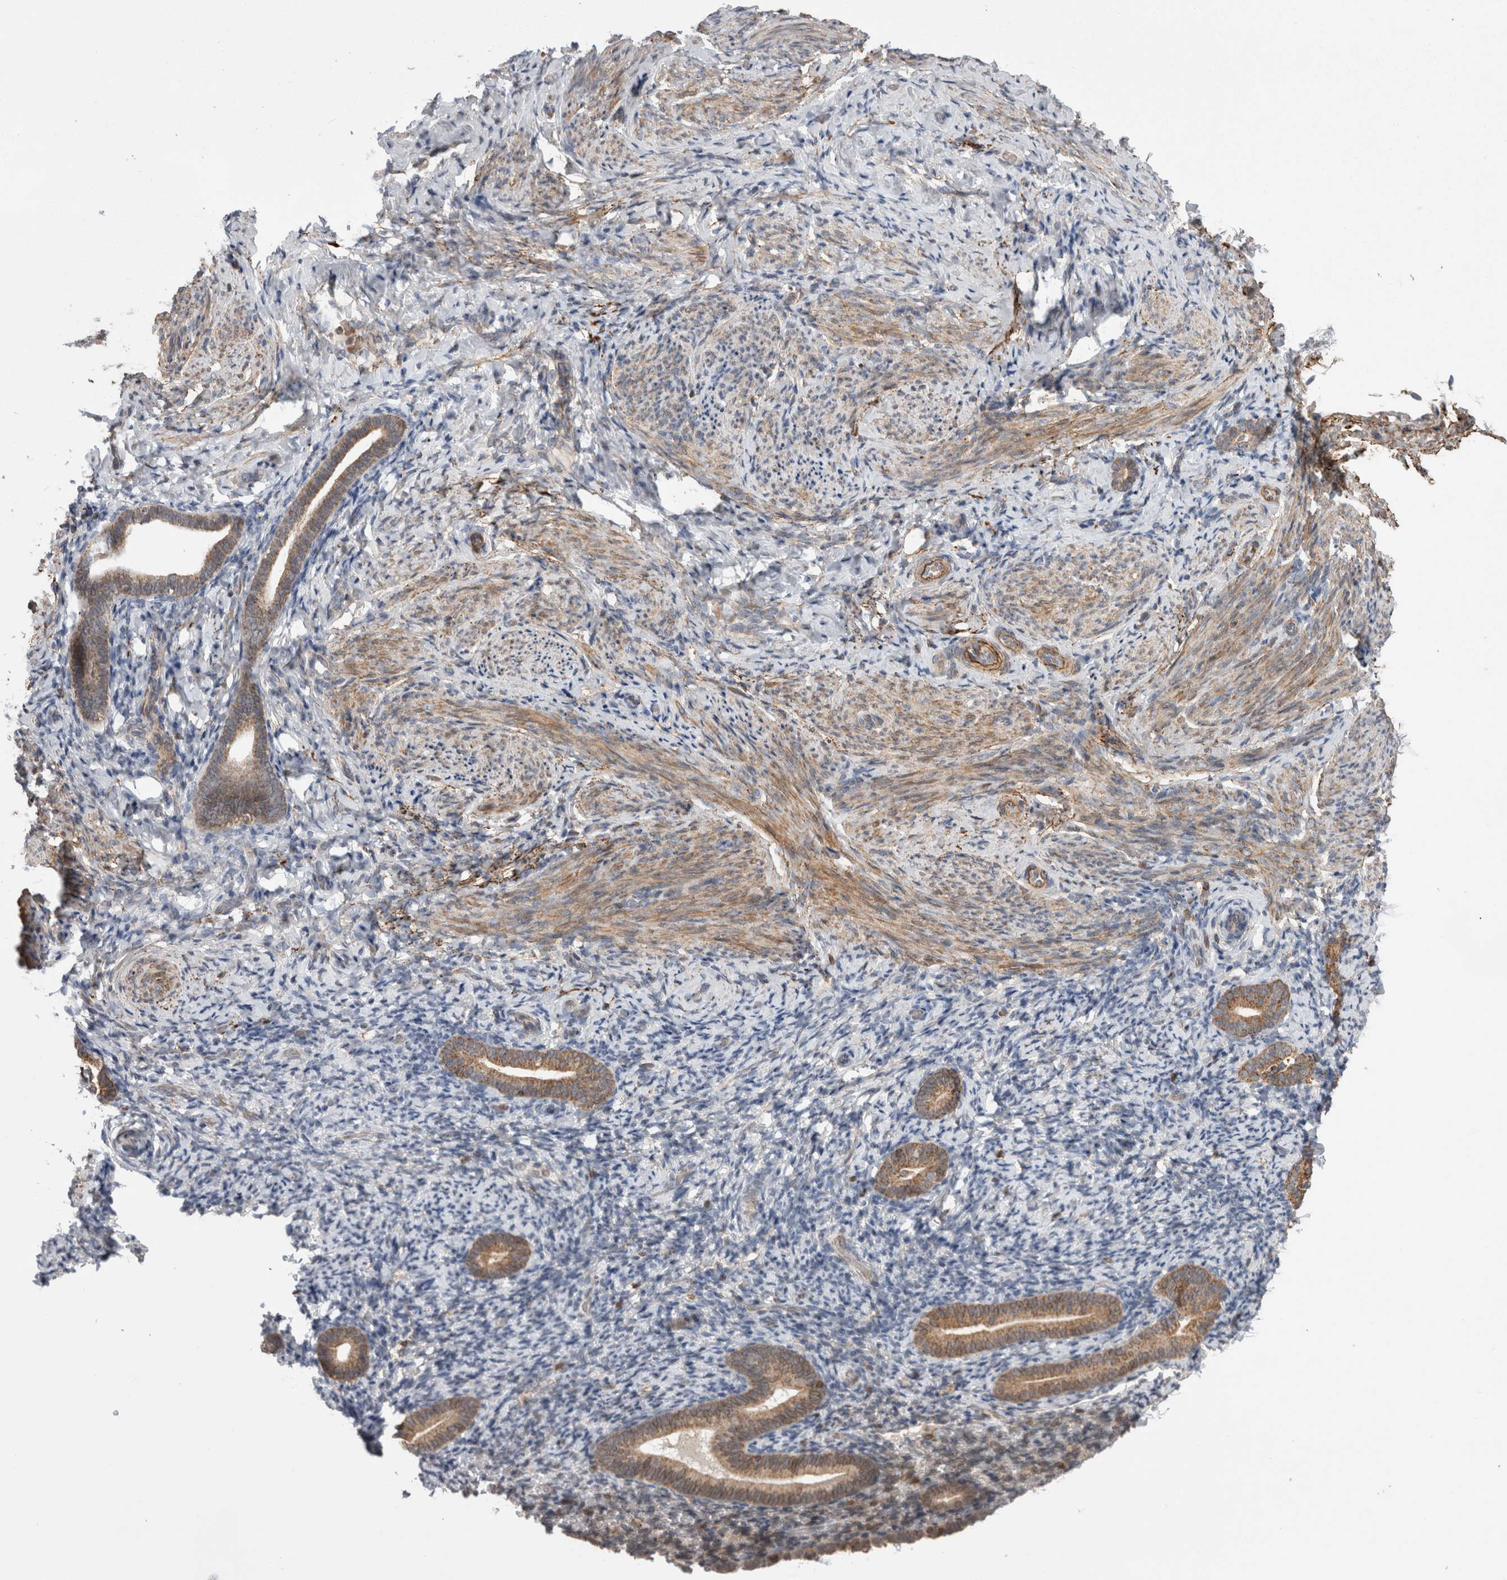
{"staining": {"intensity": "negative", "quantity": "none", "location": "none"}, "tissue": "endometrium", "cell_type": "Cells in endometrial stroma", "image_type": "normal", "snomed": [{"axis": "morphology", "description": "Normal tissue, NOS"}, {"axis": "topography", "description": "Endometrium"}], "caption": "Immunohistochemistry histopathology image of normal endometrium: endometrium stained with DAB shows no significant protein staining in cells in endometrial stroma. The staining is performed using DAB (3,3'-diaminobenzidine) brown chromogen with nuclei counter-stained in using hematoxylin.", "gene": "DARS2", "patient": {"sex": "female", "age": 51}}